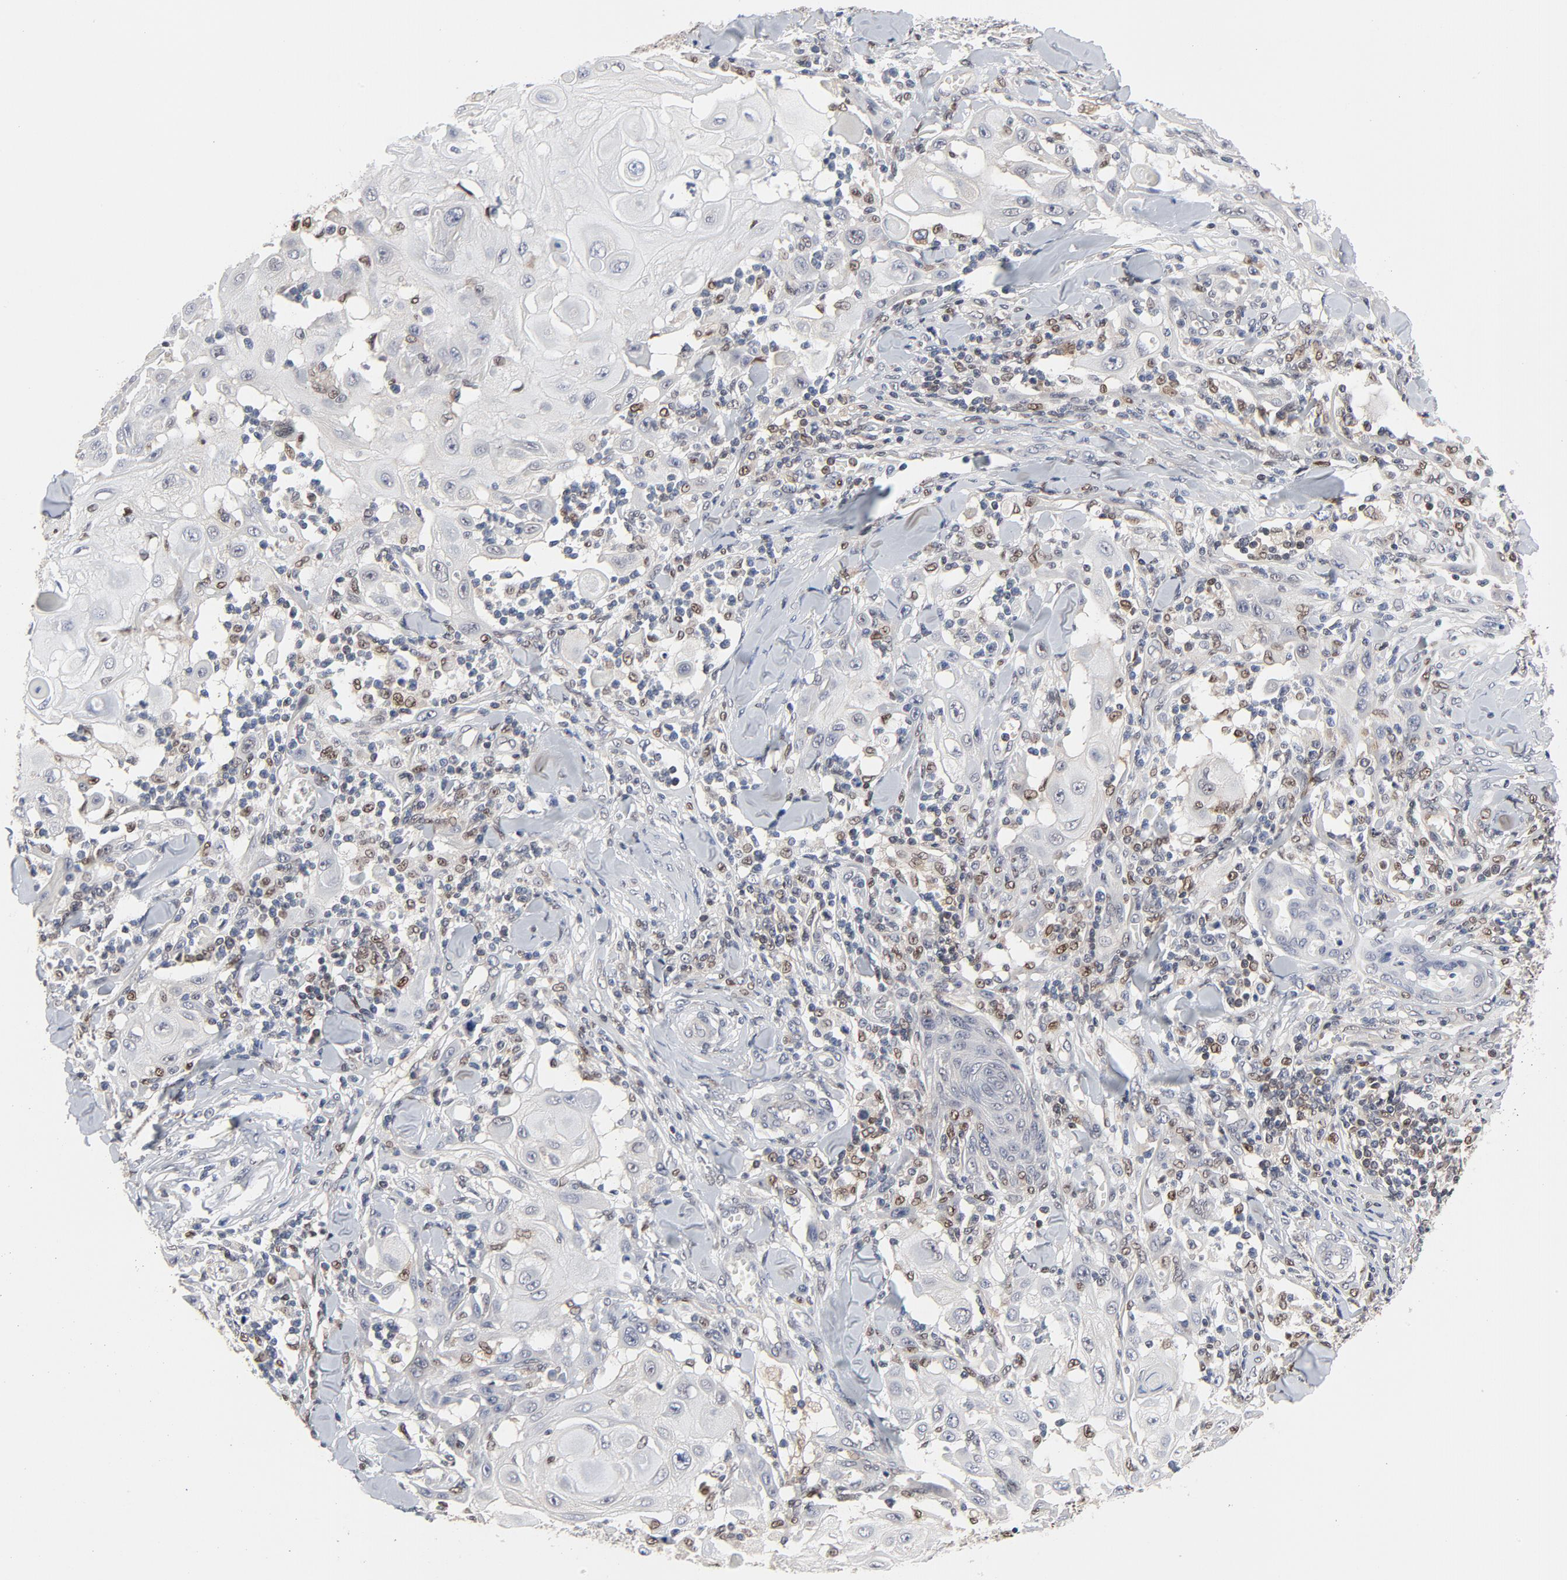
{"staining": {"intensity": "negative", "quantity": "none", "location": "none"}, "tissue": "skin cancer", "cell_type": "Tumor cells", "image_type": "cancer", "snomed": [{"axis": "morphology", "description": "Squamous cell carcinoma, NOS"}, {"axis": "topography", "description": "Skin"}], "caption": "High magnification brightfield microscopy of squamous cell carcinoma (skin) stained with DAB (3,3'-diaminobenzidine) (brown) and counterstained with hematoxylin (blue): tumor cells show no significant staining.", "gene": "NFKB1", "patient": {"sex": "male", "age": 24}}